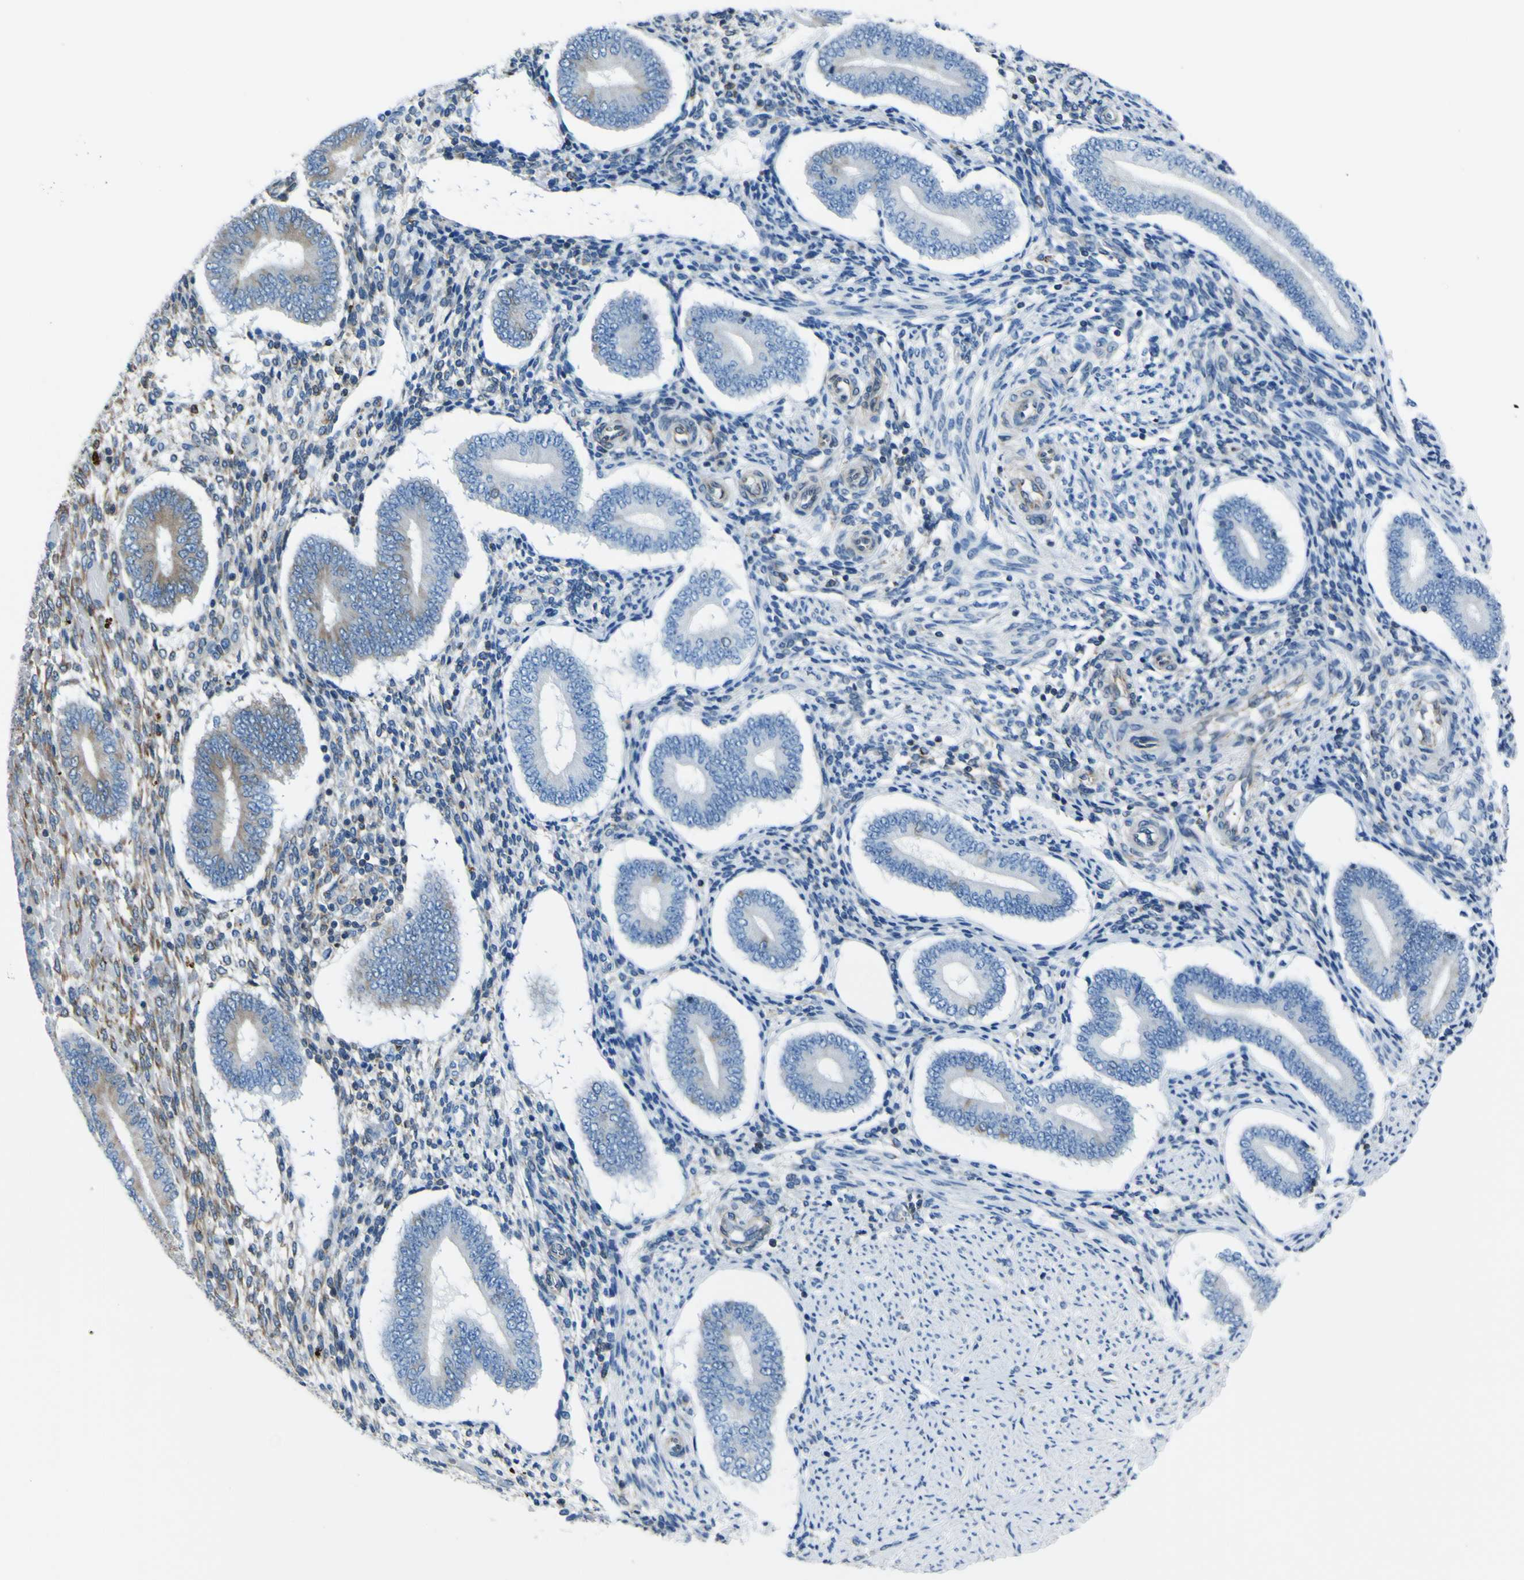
{"staining": {"intensity": "moderate", "quantity": "25%-75%", "location": "cytoplasmic/membranous"}, "tissue": "endometrium", "cell_type": "Cells in endometrial stroma", "image_type": "normal", "snomed": [{"axis": "morphology", "description": "Normal tissue, NOS"}, {"axis": "topography", "description": "Endometrium"}], "caption": "Moderate cytoplasmic/membranous protein expression is present in approximately 25%-75% of cells in endometrial stroma in endometrium.", "gene": "STIM1", "patient": {"sex": "female", "age": 42}}